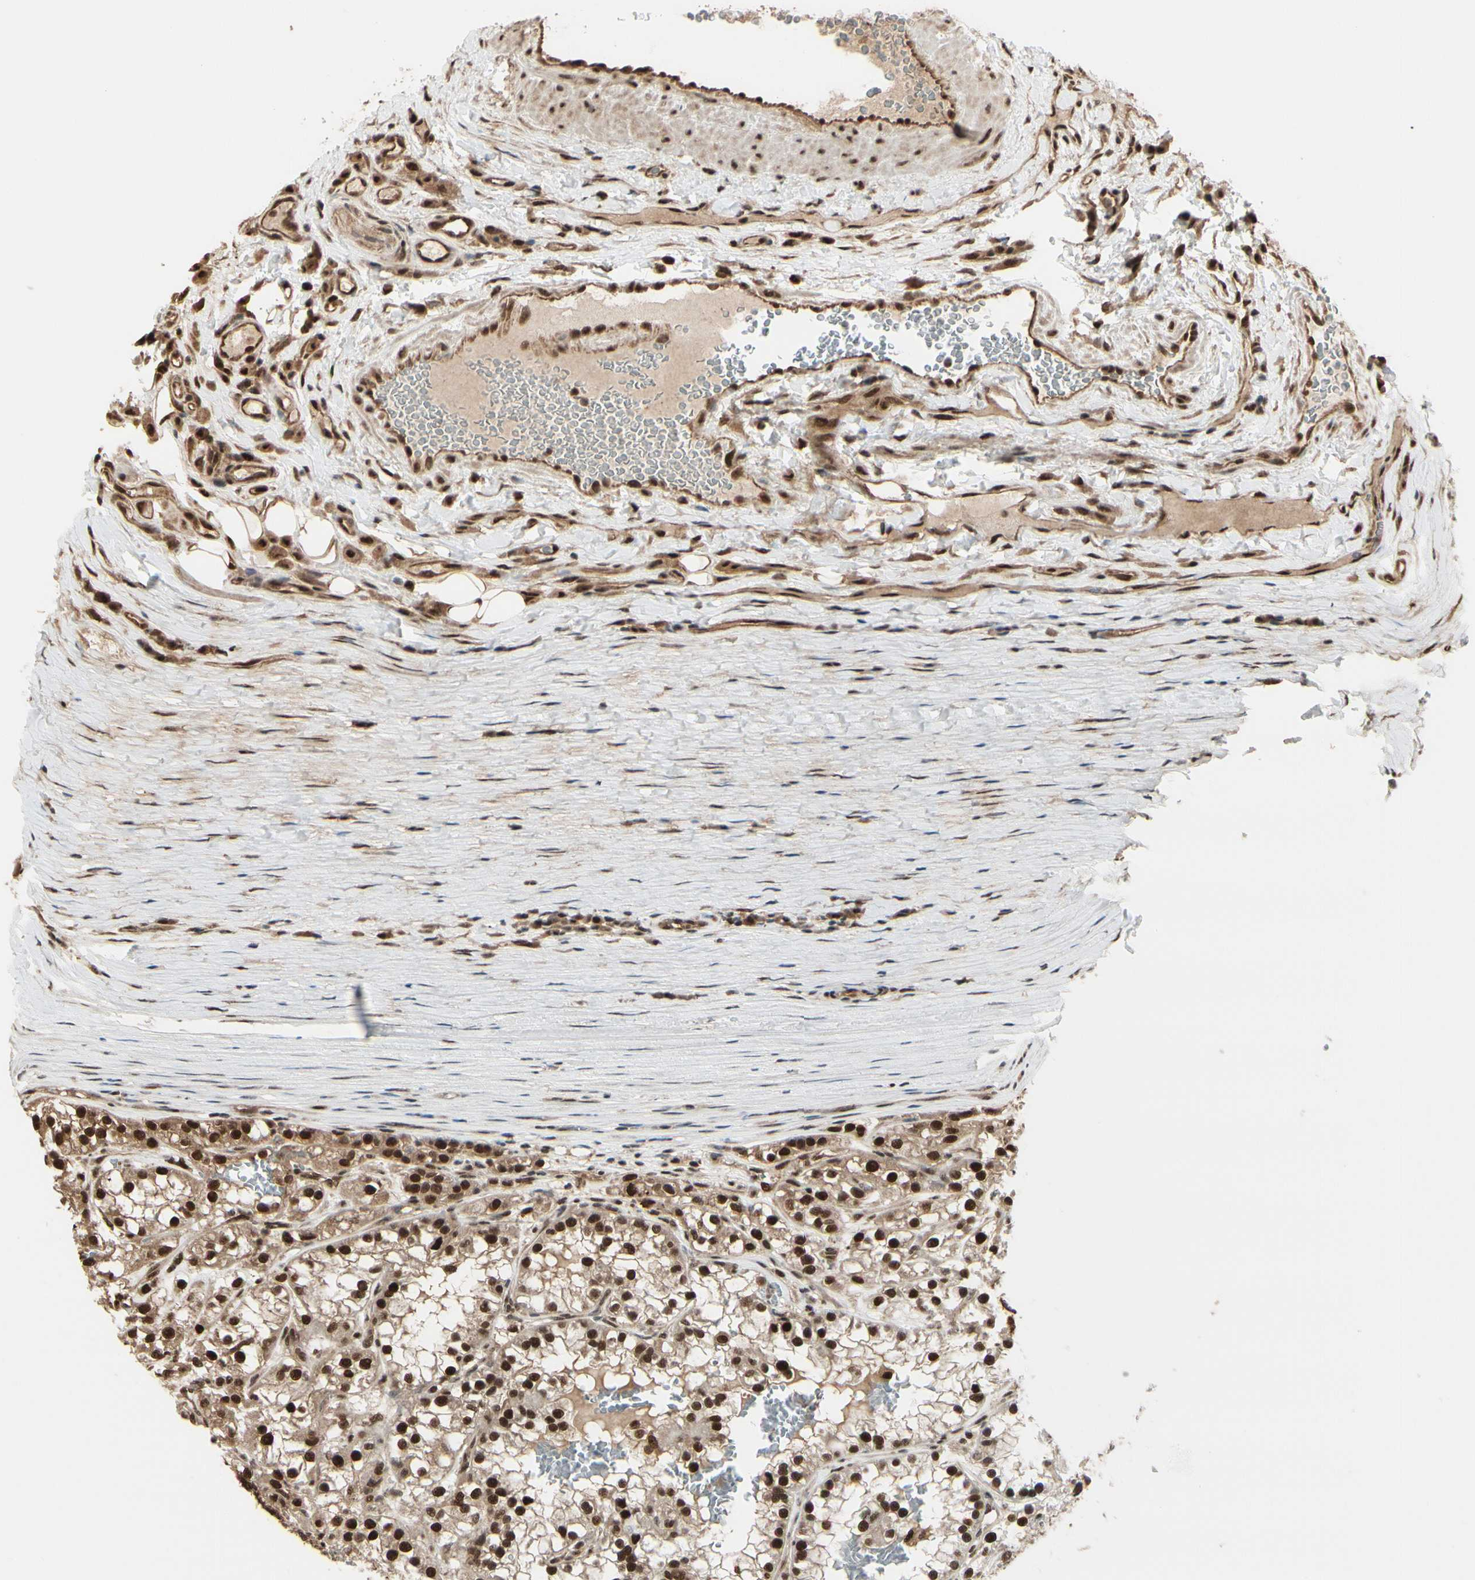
{"staining": {"intensity": "strong", "quantity": ">75%", "location": "cytoplasmic/membranous,nuclear"}, "tissue": "renal cancer", "cell_type": "Tumor cells", "image_type": "cancer", "snomed": [{"axis": "morphology", "description": "Adenocarcinoma, NOS"}, {"axis": "topography", "description": "Kidney"}], "caption": "There is high levels of strong cytoplasmic/membranous and nuclear expression in tumor cells of adenocarcinoma (renal), as demonstrated by immunohistochemical staining (brown color).", "gene": "HSF1", "patient": {"sex": "female", "age": 52}}